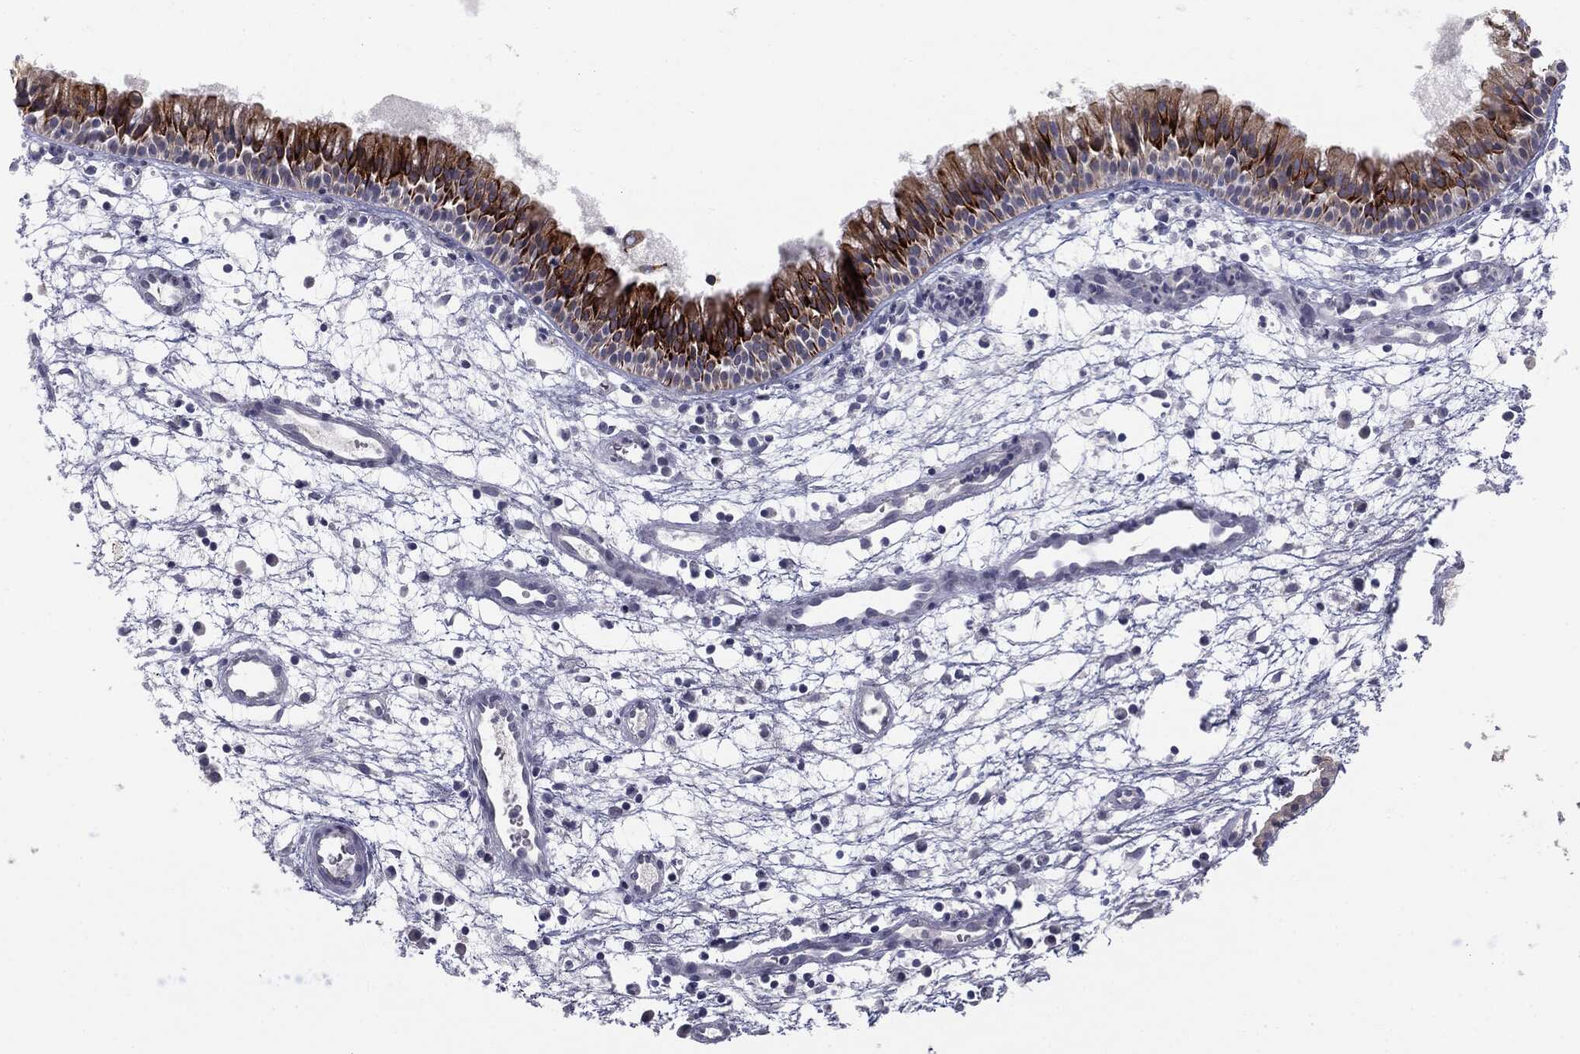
{"staining": {"intensity": "strong", "quantity": "25%-75%", "location": "cytoplasmic/membranous"}, "tissue": "nasopharynx", "cell_type": "Respiratory epithelial cells", "image_type": "normal", "snomed": [{"axis": "morphology", "description": "Normal tissue, NOS"}, {"axis": "topography", "description": "Nasopharynx"}], "caption": "Respiratory epithelial cells display strong cytoplasmic/membranous expression in approximately 25%-75% of cells in normal nasopharynx. The staining is performed using DAB brown chromogen to label protein expression. The nuclei are counter-stained blue using hematoxylin.", "gene": "MUC1", "patient": {"sex": "male", "age": 58}}